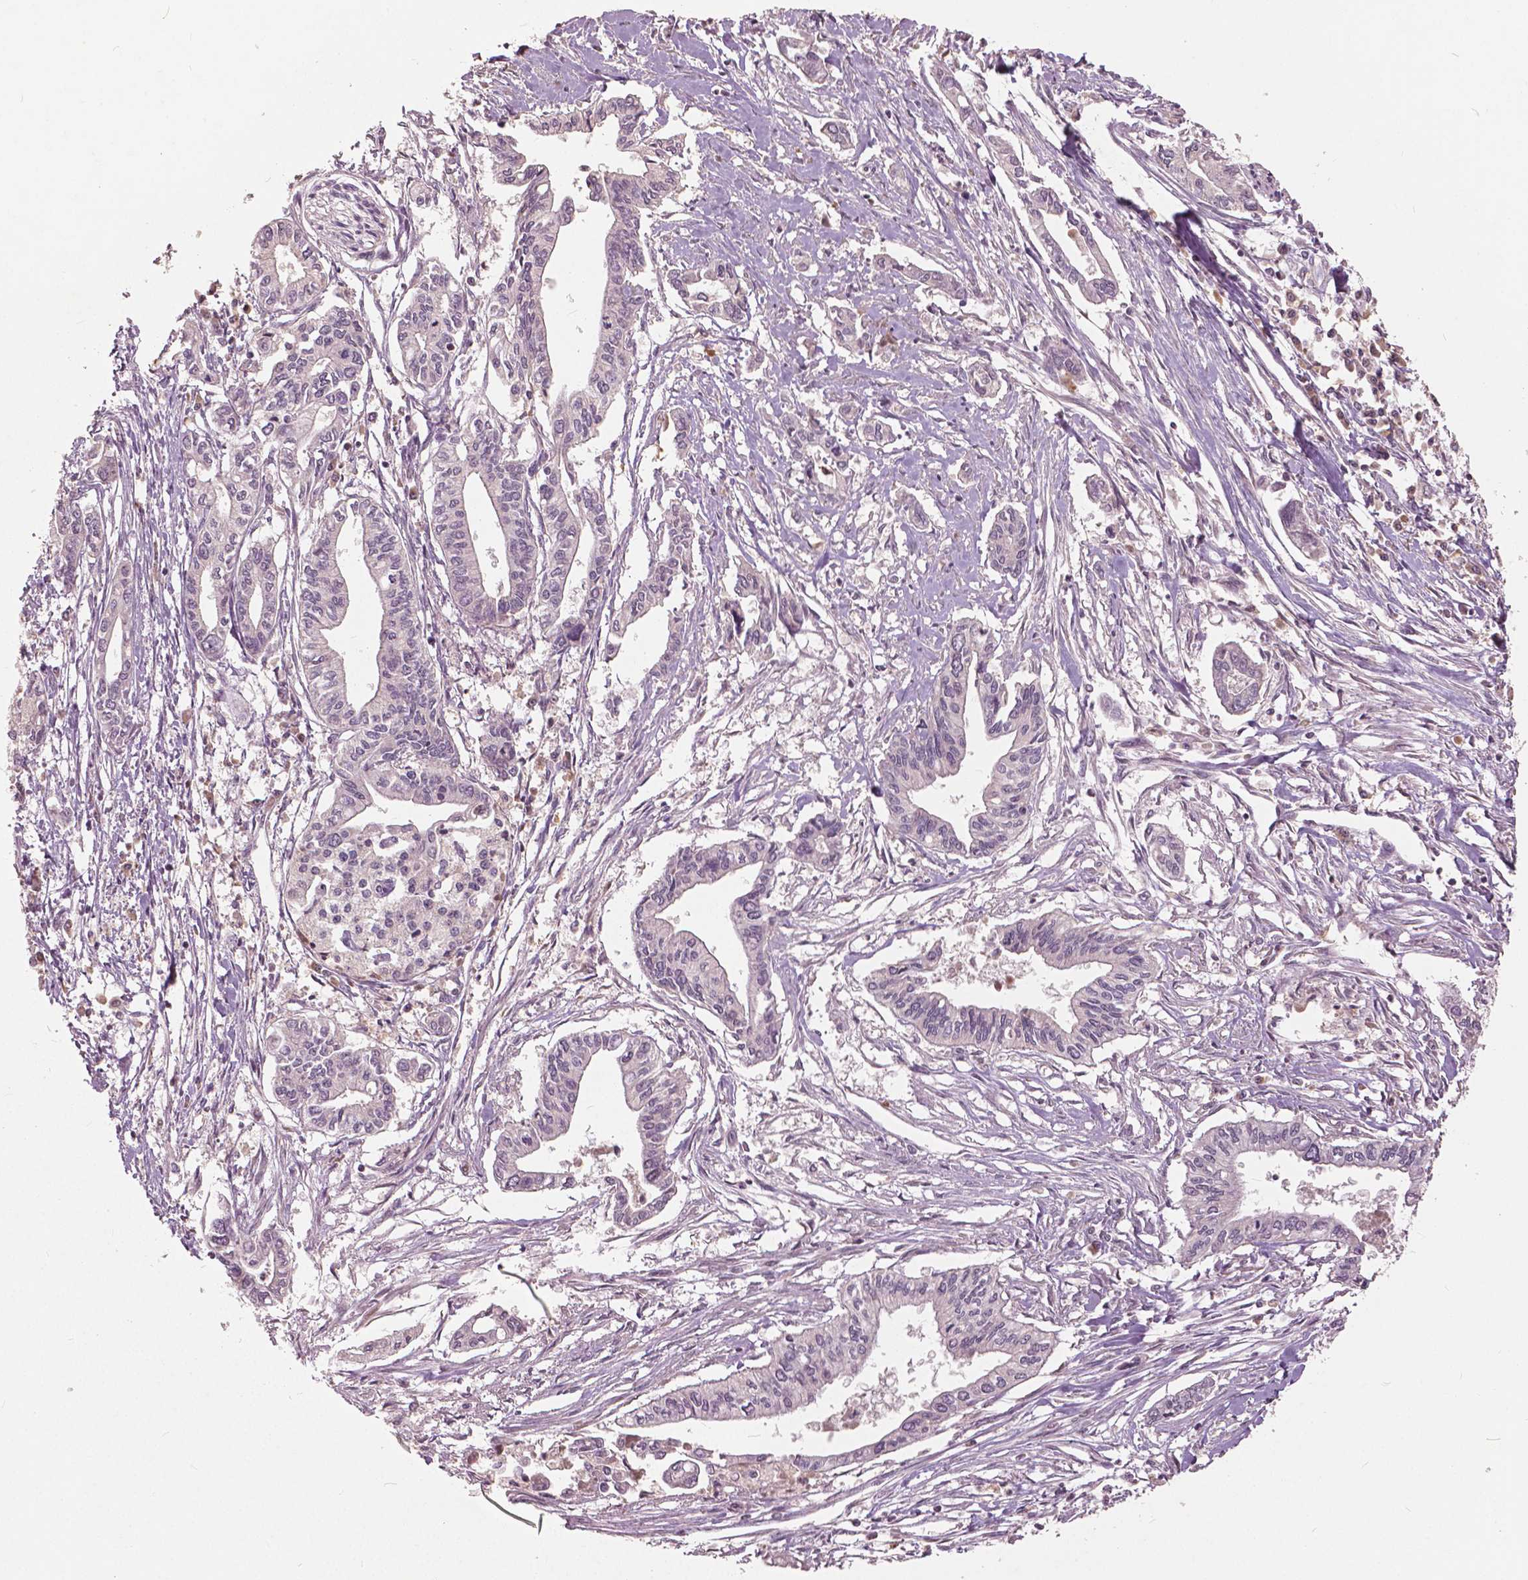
{"staining": {"intensity": "negative", "quantity": "none", "location": "none"}, "tissue": "pancreatic cancer", "cell_type": "Tumor cells", "image_type": "cancer", "snomed": [{"axis": "morphology", "description": "Adenocarcinoma, NOS"}, {"axis": "topography", "description": "Pancreas"}], "caption": "DAB immunohistochemical staining of human pancreatic cancer displays no significant staining in tumor cells.", "gene": "ANGPTL4", "patient": {"sex": "male", "age": 60}}